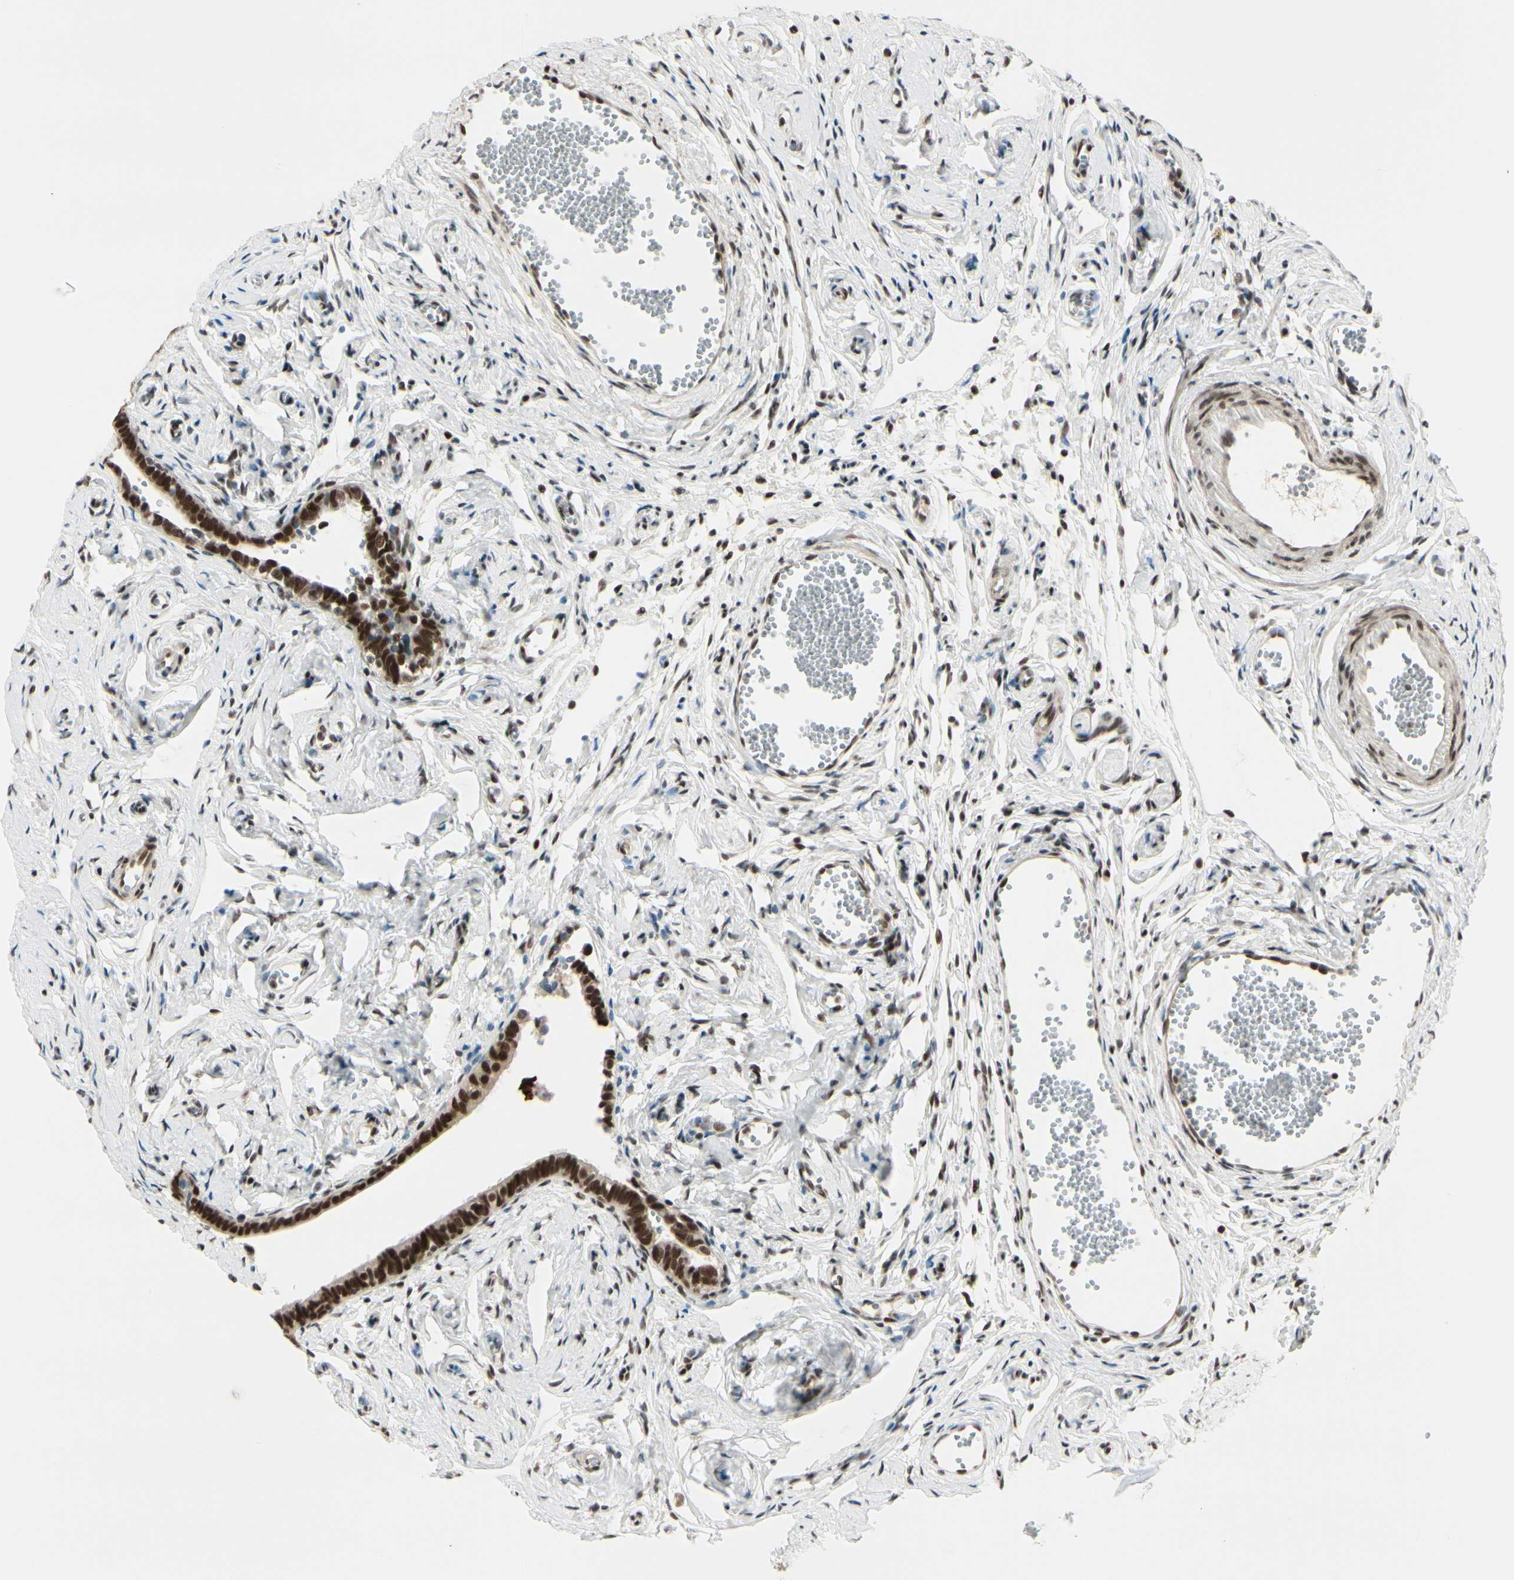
{"staining": {"intensity": "strong", "quantity": ">75%", "location": "nuclear"}, "tissue": "fallopian tube", "cell_type": "Glandular cells", "image_type": "normal", "snomed": [{"axis": "morphology", "description": "Normal tissue, NOS"}, {"axis": "topography", "description": "Fallopian tube"}], "caption": "Benign fallopian tube displays strong nuclear positivity in about >75% of glandular cells, visualized by immunohistochemistry. The staining was performed using DAB, with brown indicating positive protein expression. Nuclei are stained blue with hematoxylin.", "gene": "CHAMP1", "patient": {"sex": "female", "age": 71}}